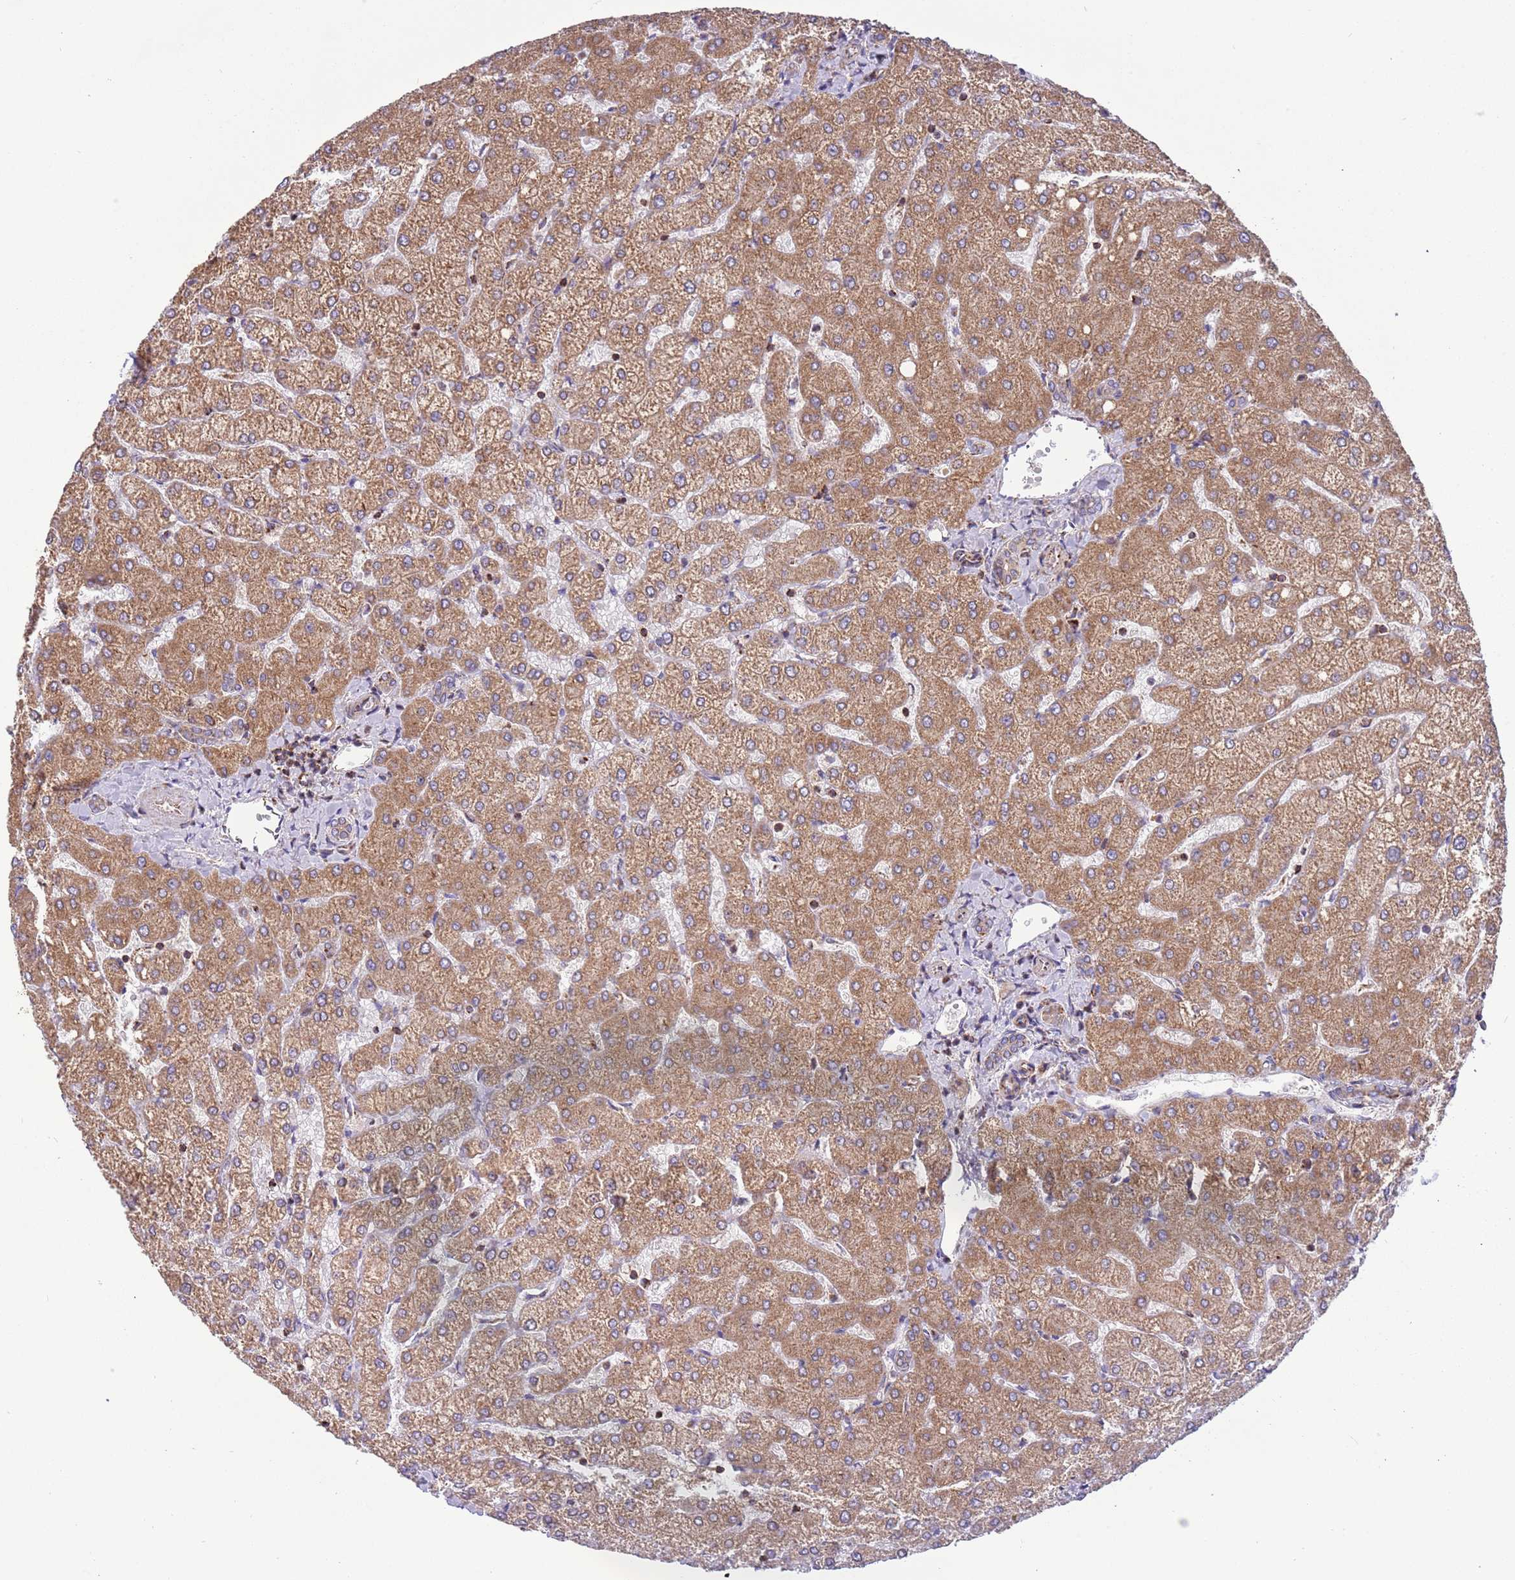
{"staining": {"intensity": "weak", "quantity": ">75%", "location": "cytoplasmic/membranous"}, "tissue": "liver", "cell_type": "Cholangiocytes", "image_type": "normal", "snomed": [{"axis": "morphology", "description": "Normal tissue, NOS"}, {"axis": "topography", "description": "Liver"}], "caption": "This micrograph exhibits immunohistochemistry staining of unremarkable human liver, with low weak cytoplasmic/membranous positivity in about >75% of cholangiocytes.", "gene": "IRS4", "patient": {"sex": "female", "age": 54}}